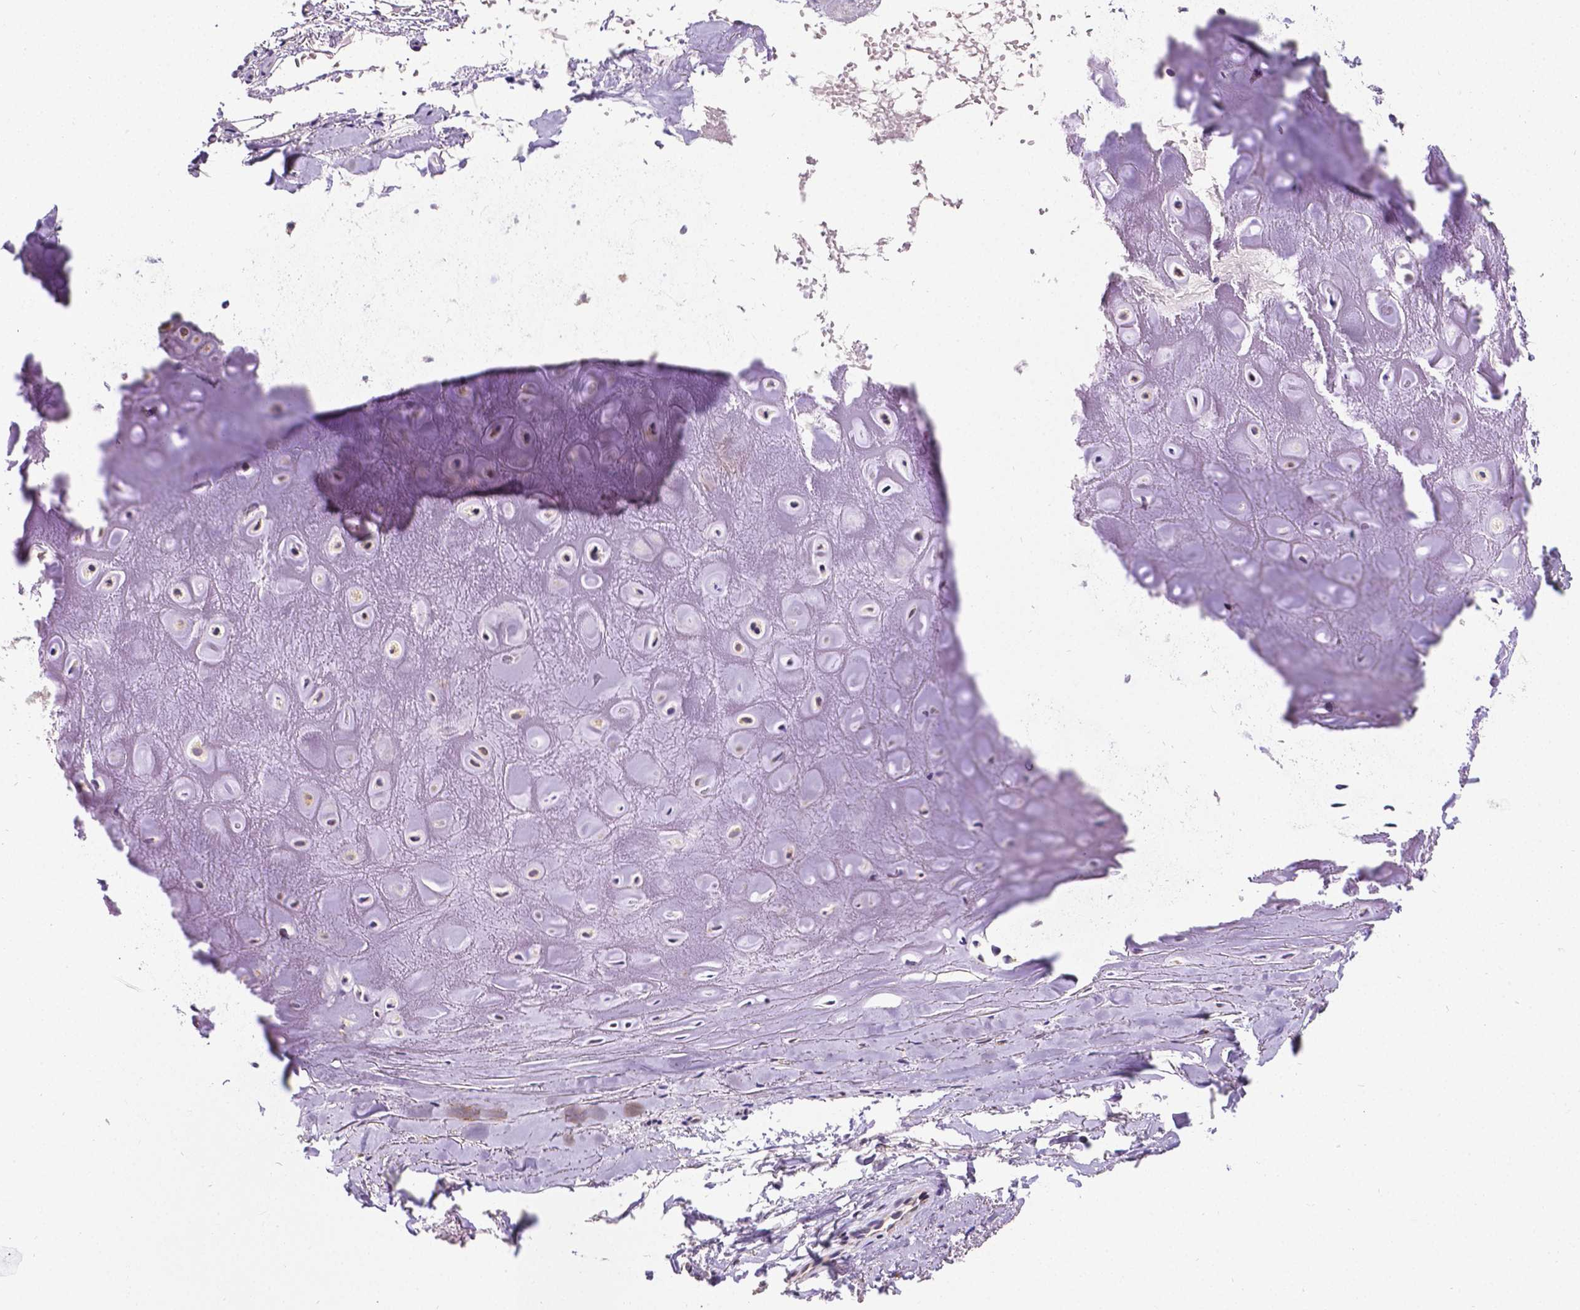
{"staining": {"intensity": "moderate", "quantity": "<25%", "location": "cytoplasmic/membranous"}, "tissue": "soft tissue", "cell_type": "Chondrocytes", "image_type": "normal", "snomed": [{"axis": "morphology", "description": "Normal tissue, NOS"}, {"axis": "topography", "description": "Cartilage tissue"}], "caption": "IHC of normal human soft tissue shows low levels of moderate cytoplasmic/membranous positivity in about <25% of chondrocytes. The protein is stained brown, and the nuclei are stained in blue (DAB (3,3'-diaminobenzidine) IHC with brightfield microscopy, high magnification).", "gene": "MTDH", "patient": {"sex": "male", "age": 65}}